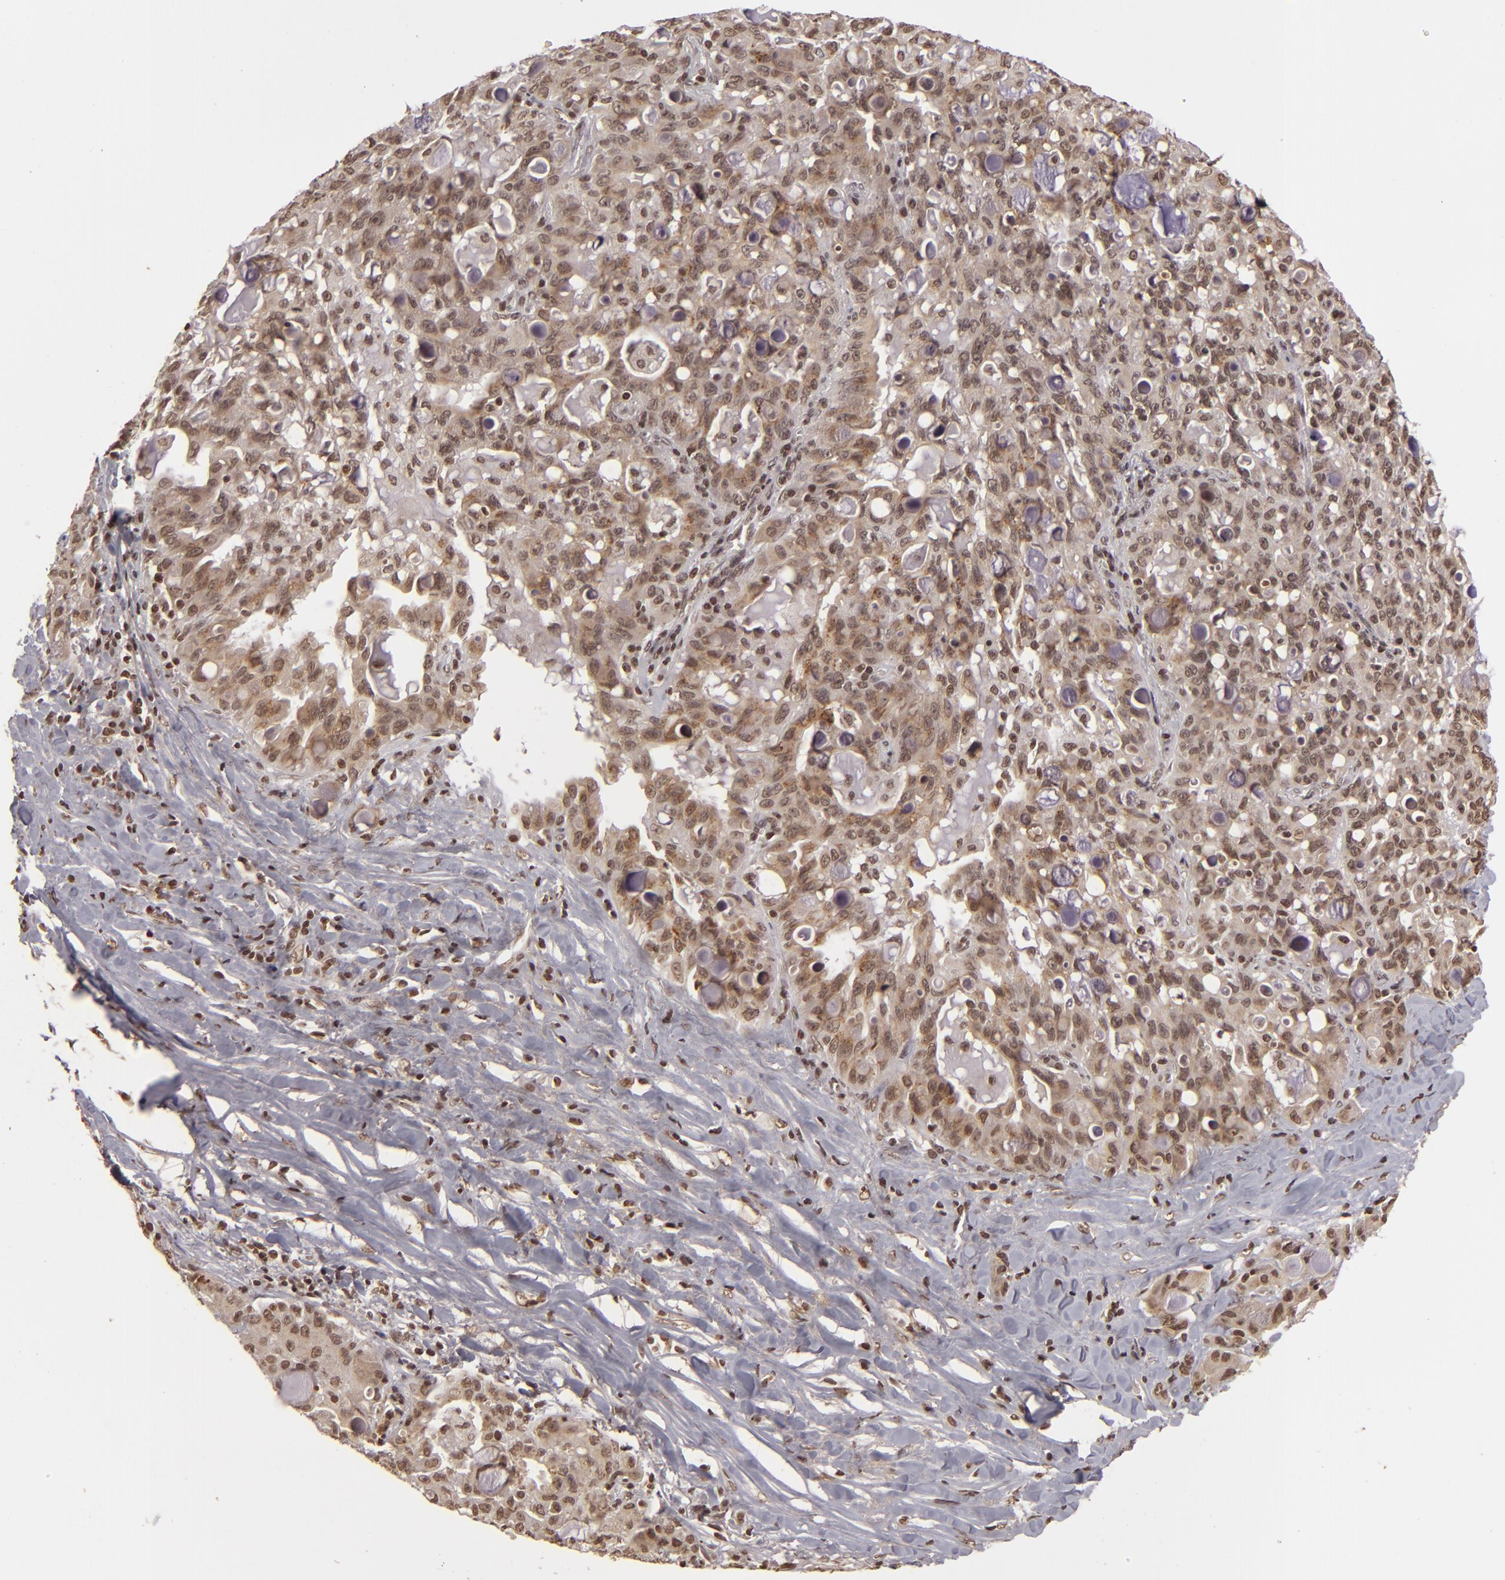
{"staining": {"intensity": "weak", "quantity": ">75%", "location": "nuclear"}, "tissue": "lung cancer", "cell_type": "Tumor cells", "image_type": "cancer", "snomed": [{"axis": "morphology", "description": "Adenocarcinoma, NOS"}, {"axis": "topography", "description": "Lung"}], "caption": "DAB immunohistochemical staining of lung adenocarcinoma exhibits weak nuclear protein expression in about >75% of tumor cells.", "gene": "CUL3", "patient": {"sex": "female", "age": 44}}